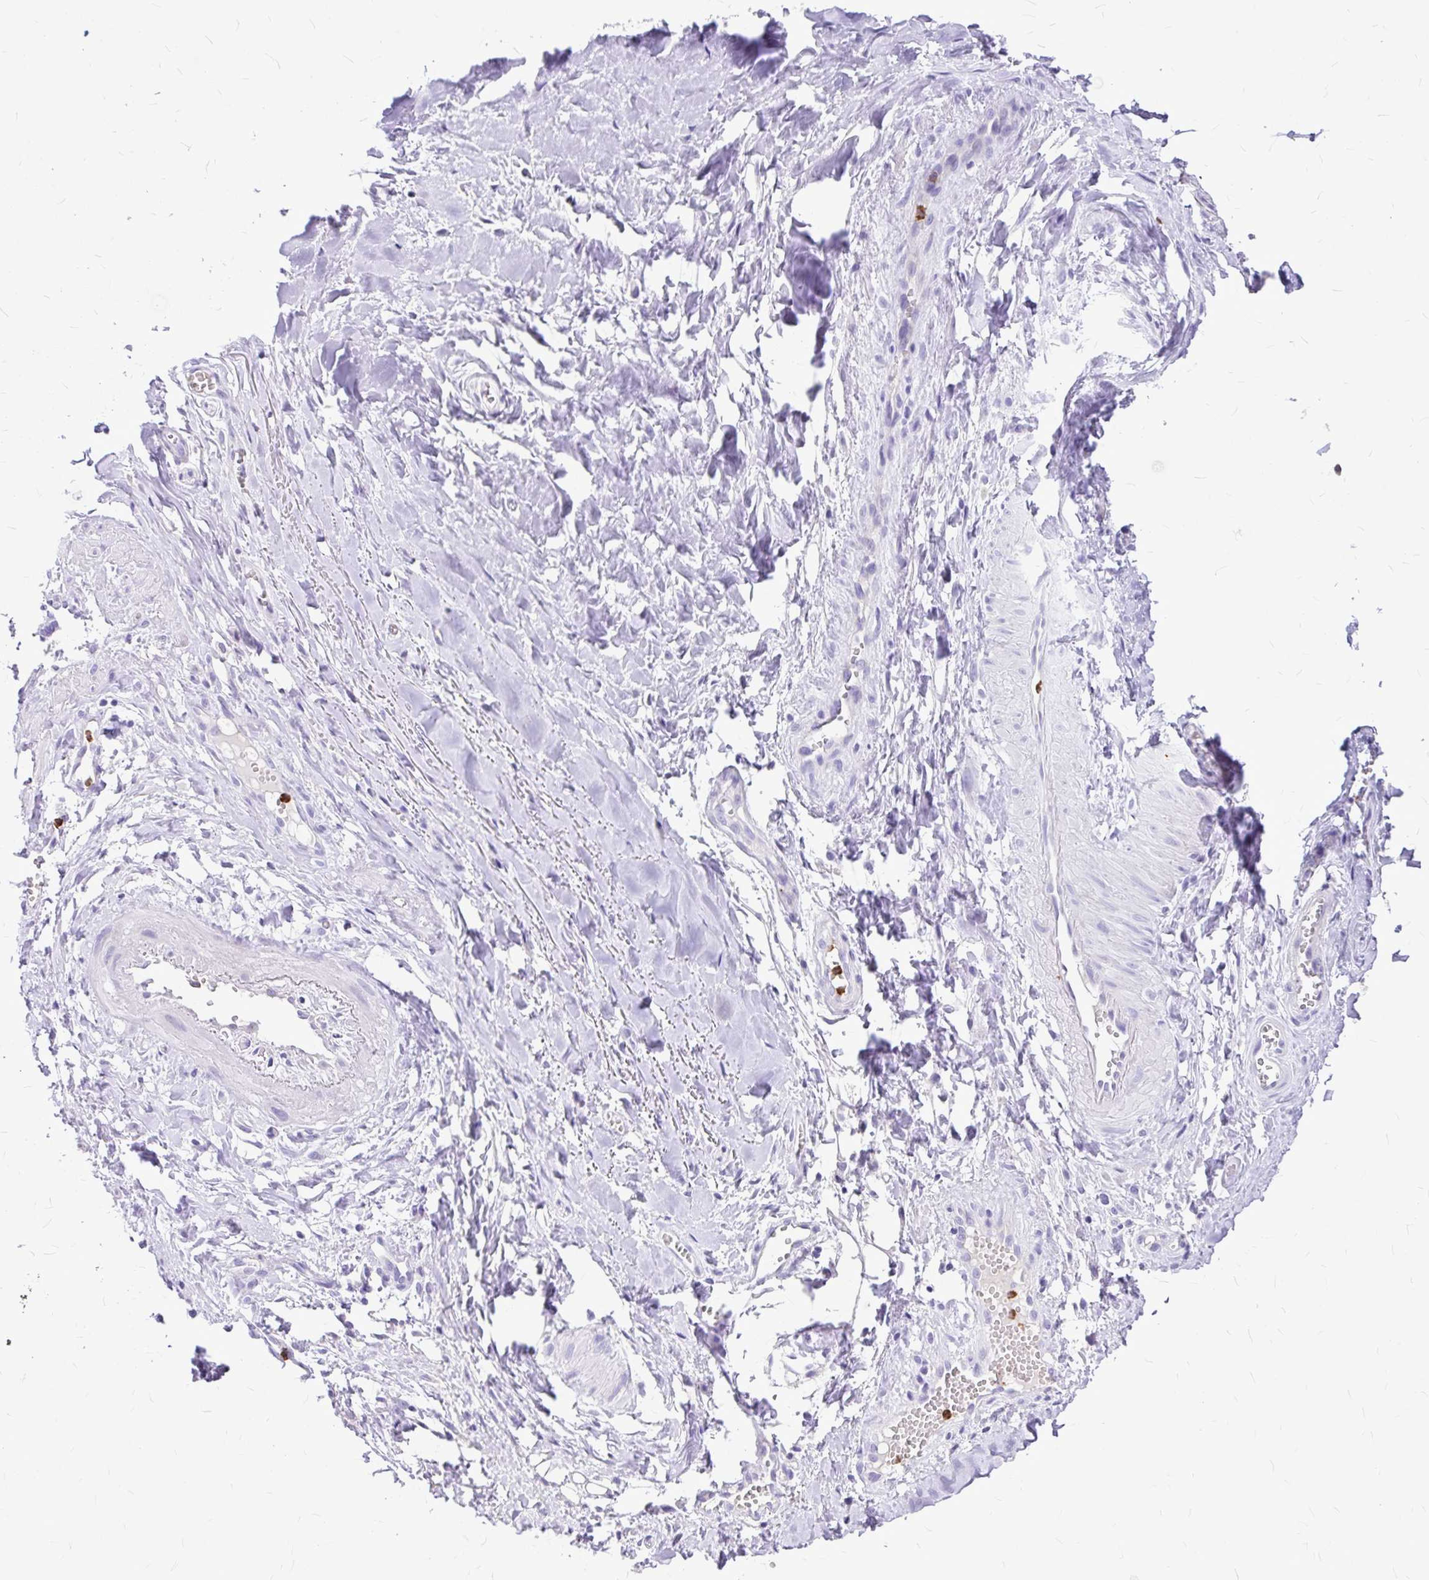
{"staining": {"intensity": "negative", "quantity": "none", "location": "none"}, "tissue": "adipose tissue", "cell_type": "Adipocytes", "image_type": "normal", "snomed": [{"axis": "morphology", "description": "Normal tissue, NOS"}, {"axis": "topography", "description": "Cartilage tissue"}, {"axis": "topography", "description": "Nasopharynx"}, {"axis": "topography", "description": "Thyroid gland"}], "caption": "High power microscopy histopathology image of an immunohistochemistry image of unremarkable adipose tissue, revealing no significant expression in adipocytes. (Stains: DAB IHC with hematoxylin counter stain, Microscopy: brightfield microscopy at high magnification).", "gene": "CLEC1B", "patient": {"sex": "male", "age": 63}}